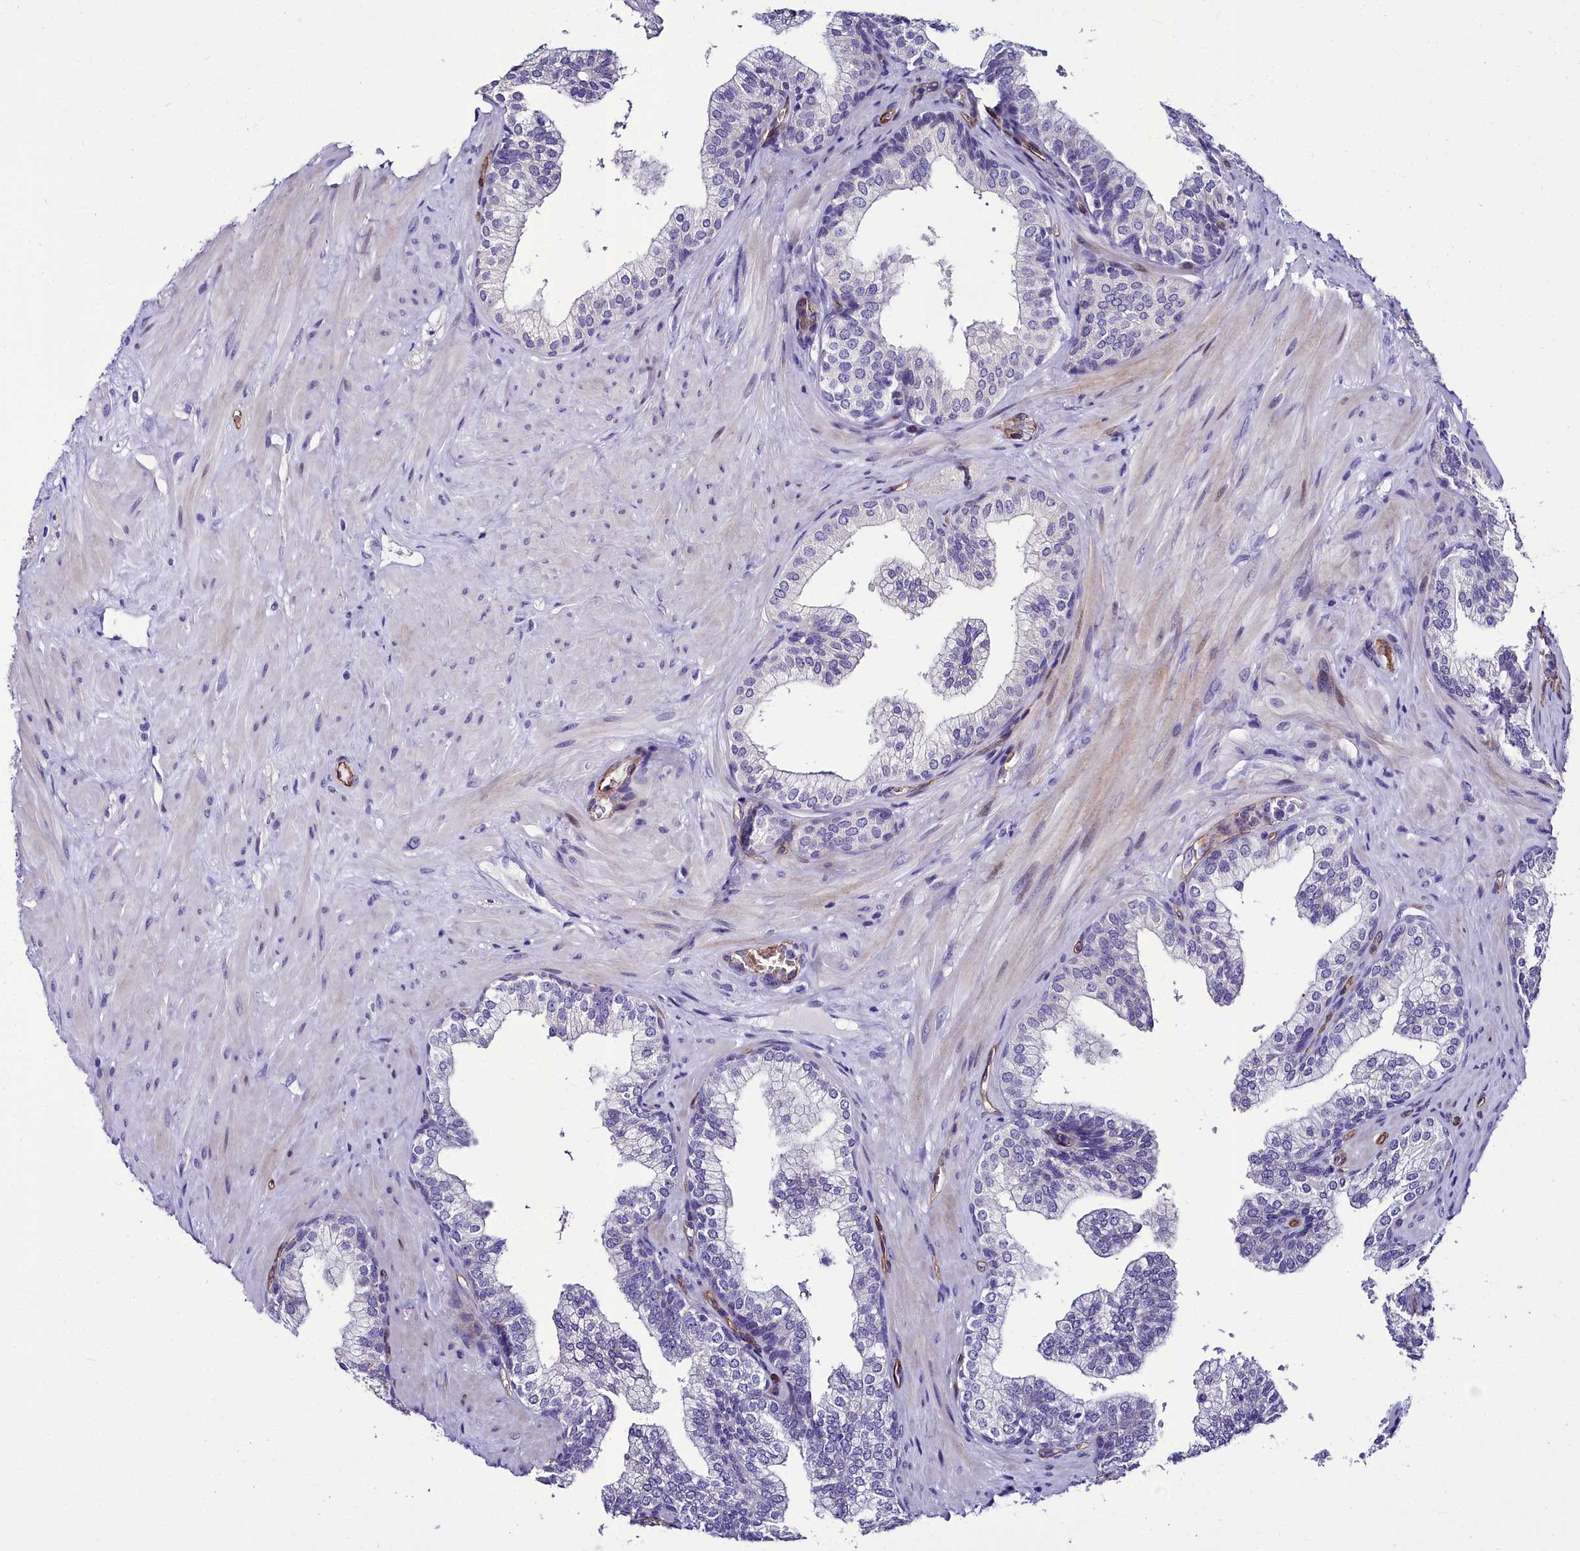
{"staining": {"intensity": "negative", "quantity": "none", "location": "none"}, "tissue": "prostate", "cell_type": "Glandular cells", "image_type": "normal", "snomed": [{"axis": "morphology", "description": "Normal tissue, NOS"}, {"axis": "topography", "description": "Prostate"}], "caption": "Immunohistochemical staining of normal prostate displays no significant positivity in glandular cells.", "gene": "CYP4F11", "patient": {"sex": "male", "age": 60}}